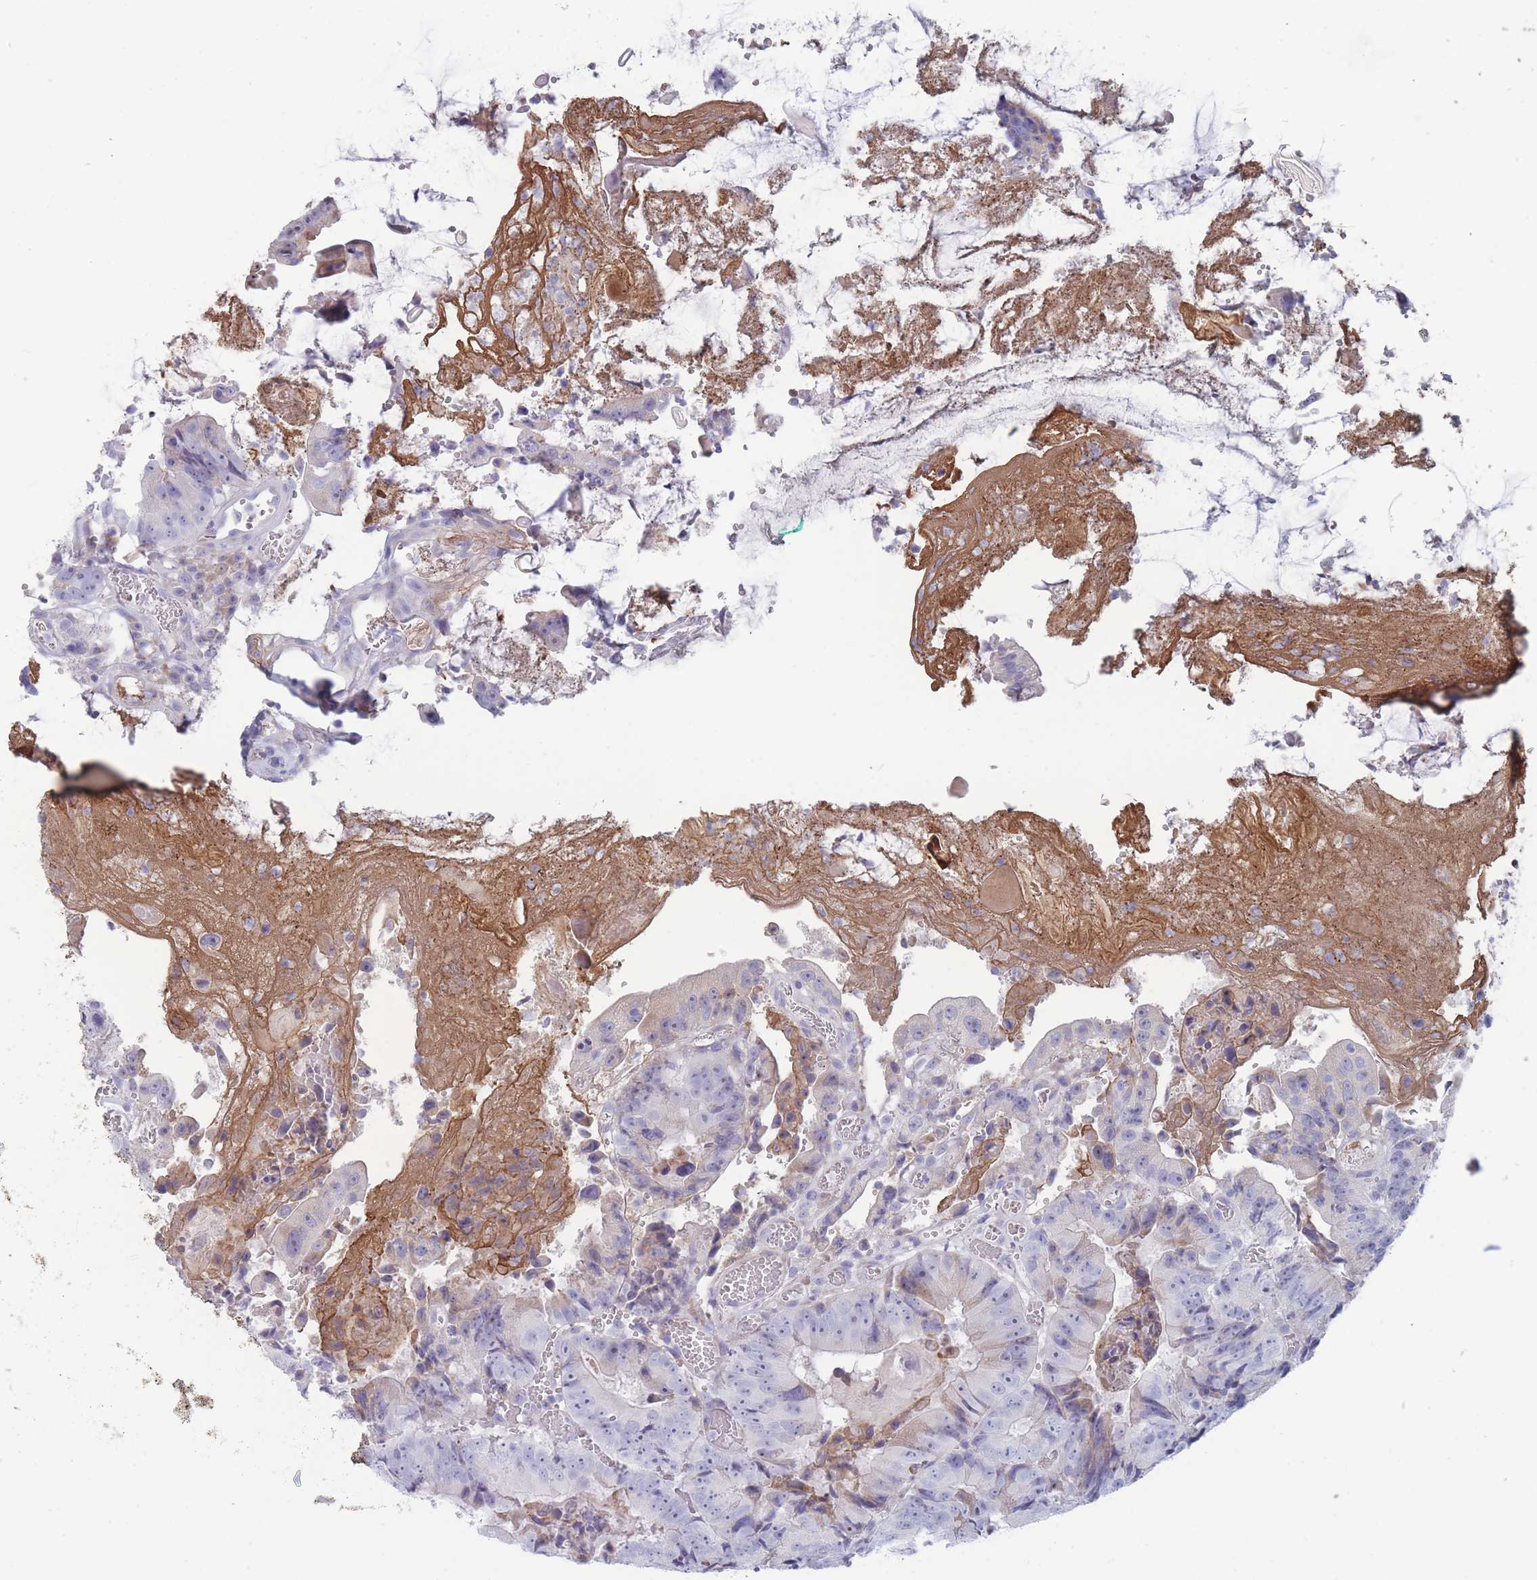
{"staining": {"intensity": "negative", "quantity": "none", "location": "none"}, "tissue": "colorectal cancer", "cell_type": "Tumor cells", "image_type": "cancer", "snomed": [{"axis": "morphology", "description": "Adenocarcinoma, NOS"}, {"axis": "topography", "description": "Colon"}], "caption": "Tumor cells are negative for brown protein staining in colorectal cancer. The staining is performed using DAB brown chromogen with nuclei counter-stained in using hematoxylin.", "gene": "ST8SIA5", "patient": {"sex": "female", "age": 86}}